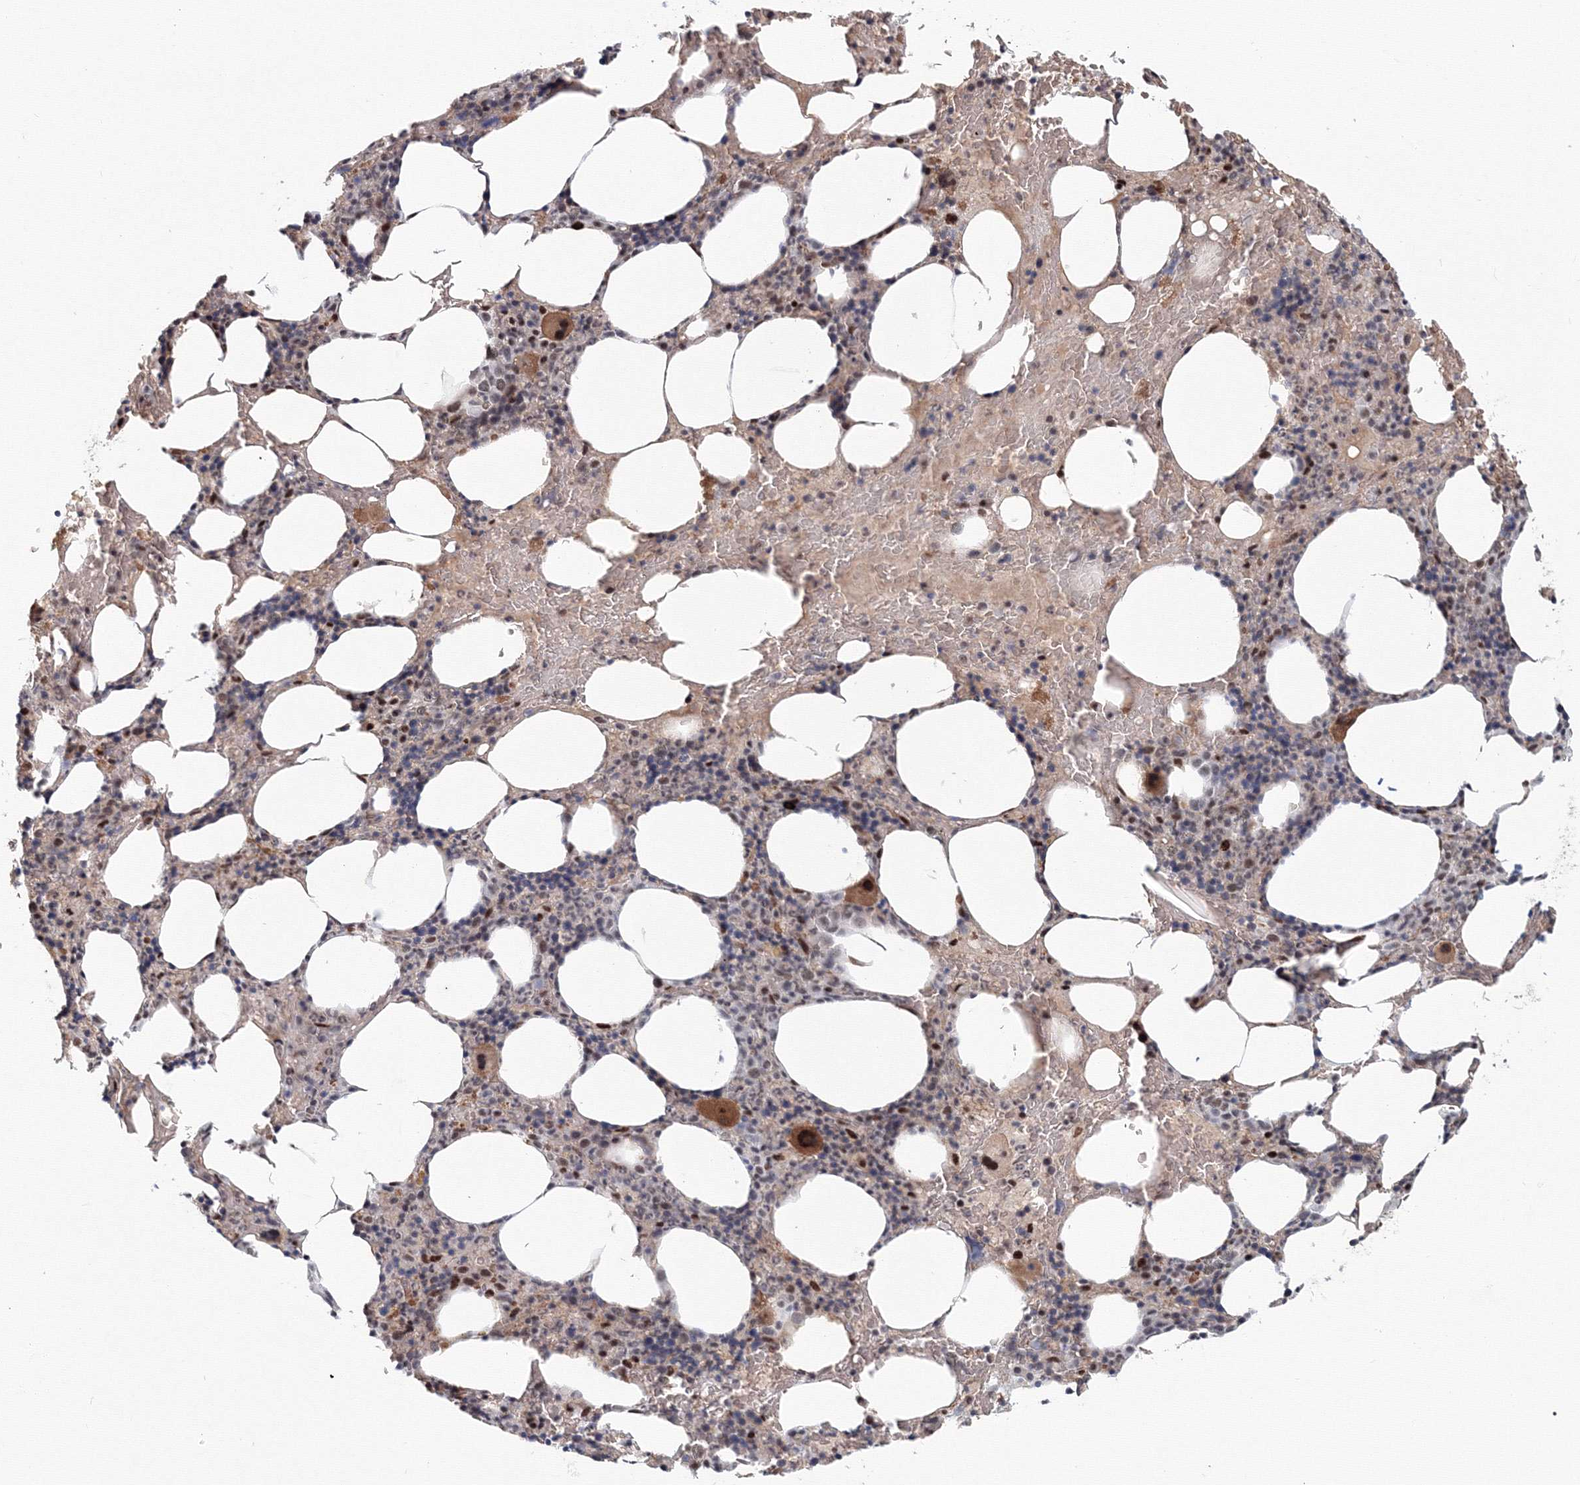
{"staining": {"intensity": "strong", "quantity": "<25%", "location": "cytoplasmic/membranous,nuclear"}, "tissue": "bone marrow", "cell_type": "Hematopoietic cells", "image_type": "normal", "snomed": [{"axis": "morphology", "description": "Normal tissue, NOS"}, {"axis": "topography", "description": "Bone marrow"}], "caption": "Hematopoietic cells reveal medium levels of strong cytoplasmic/membranous,nuclear positivity in approximately <25% of cells in benign bone marrow. (Stains: DAB (3,3'-diaminobenzidine) in brown, nuclei in blue, Microscopy: brightfield microscopy at high magnification).", "gene": "SH3PXD2A", "patient": {"sex": "male", "age": 62}}